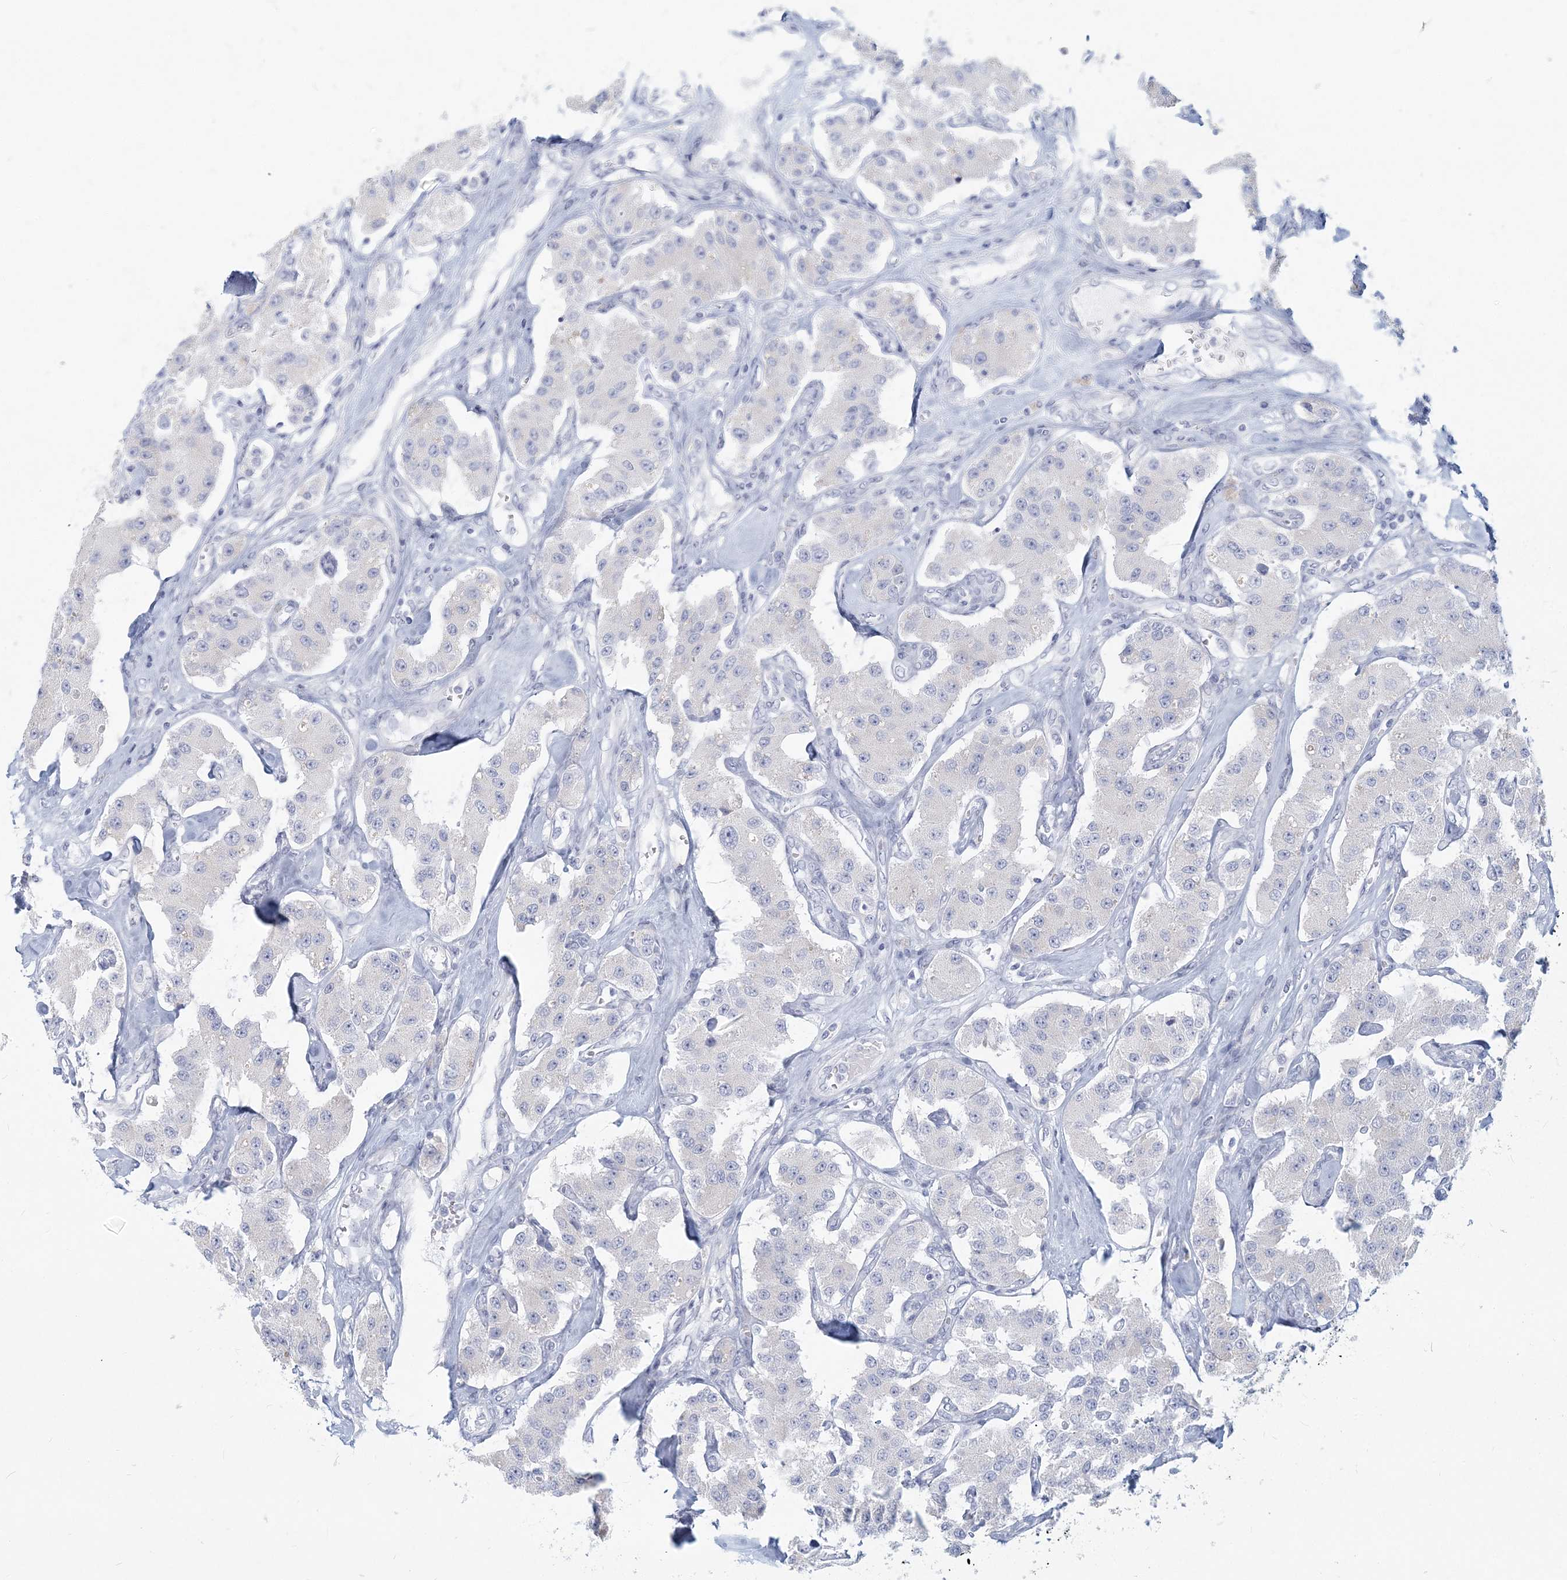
{"staining": {"intensity": "negative", "quantity": "none", "location": "none"}, "tissue": "carcinoid", "cell_type": "Tumor cells", "image_type": "cancer", "snomed": [{"axis": "morphology", "description": "Carcinoid, malignant, NOS"}, {"axis": "topography", "description": "Pancreas"}], "caption": "Immunohistochemistry of carcinoid exhibits no positivity in tumor cells.", "gene": "CSN1S1", "patient": {"sex": "male", "age": 41}}